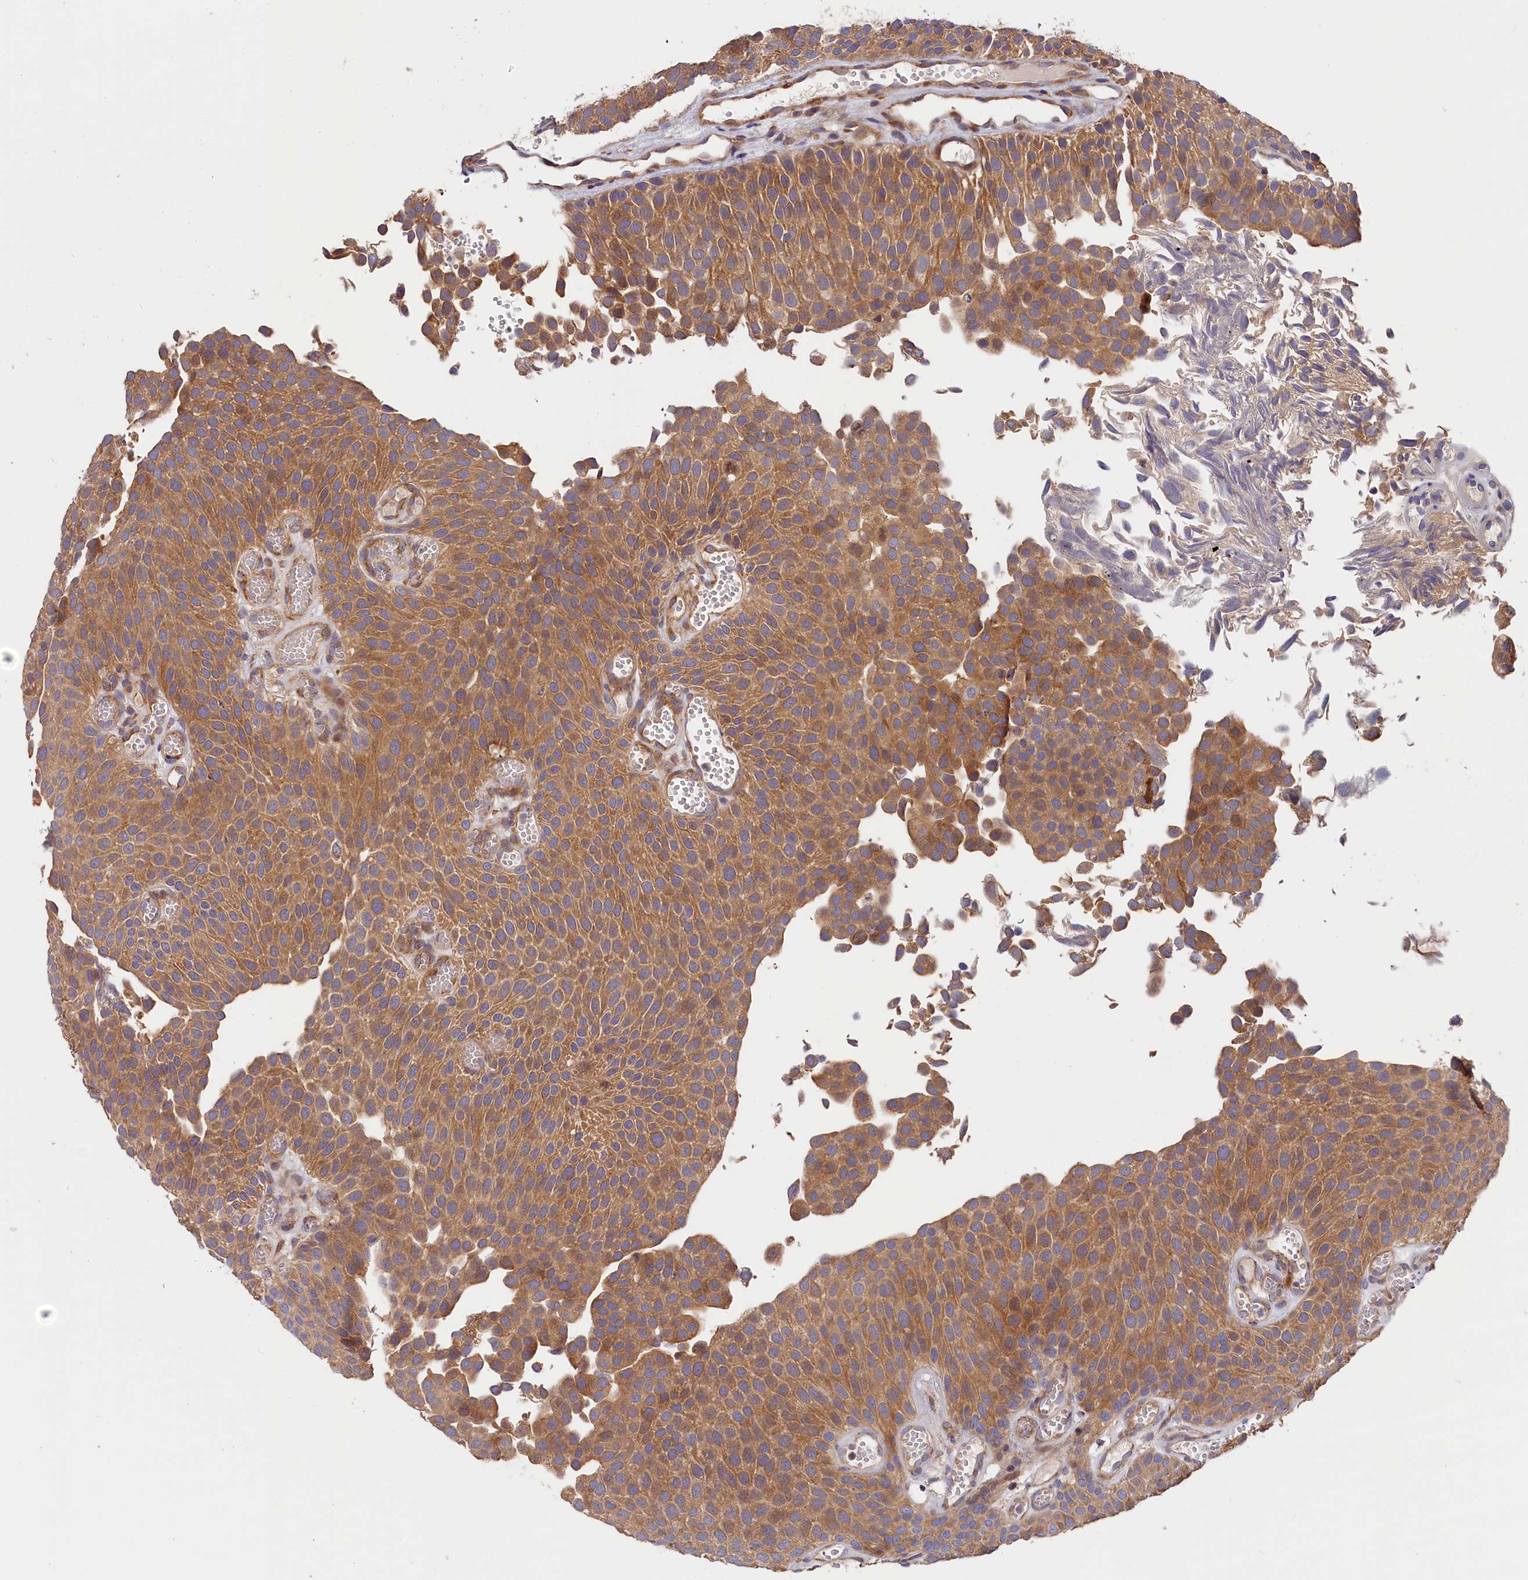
{"staining": {"intensity": "moderate", "quantity": ">75%", "location": "cytoplasmic/membranous"}, "tissue": "urothelial cancer", "cell_type": "Tumor cells", "image_type": "cancer", "snomed": [{"axis": "morphology", "description": "Urothelial carcinoma, Low grade"}, {"axis": "topography", "description": "Urinary bladder"}], "caption": "An image of urothelial cancer stained for a protein exhibits moderate cytoplasmic/membranous brown staining in tumor cells.", "gene": "CEP44", "patient": {"sex": "male", "age": 89}}